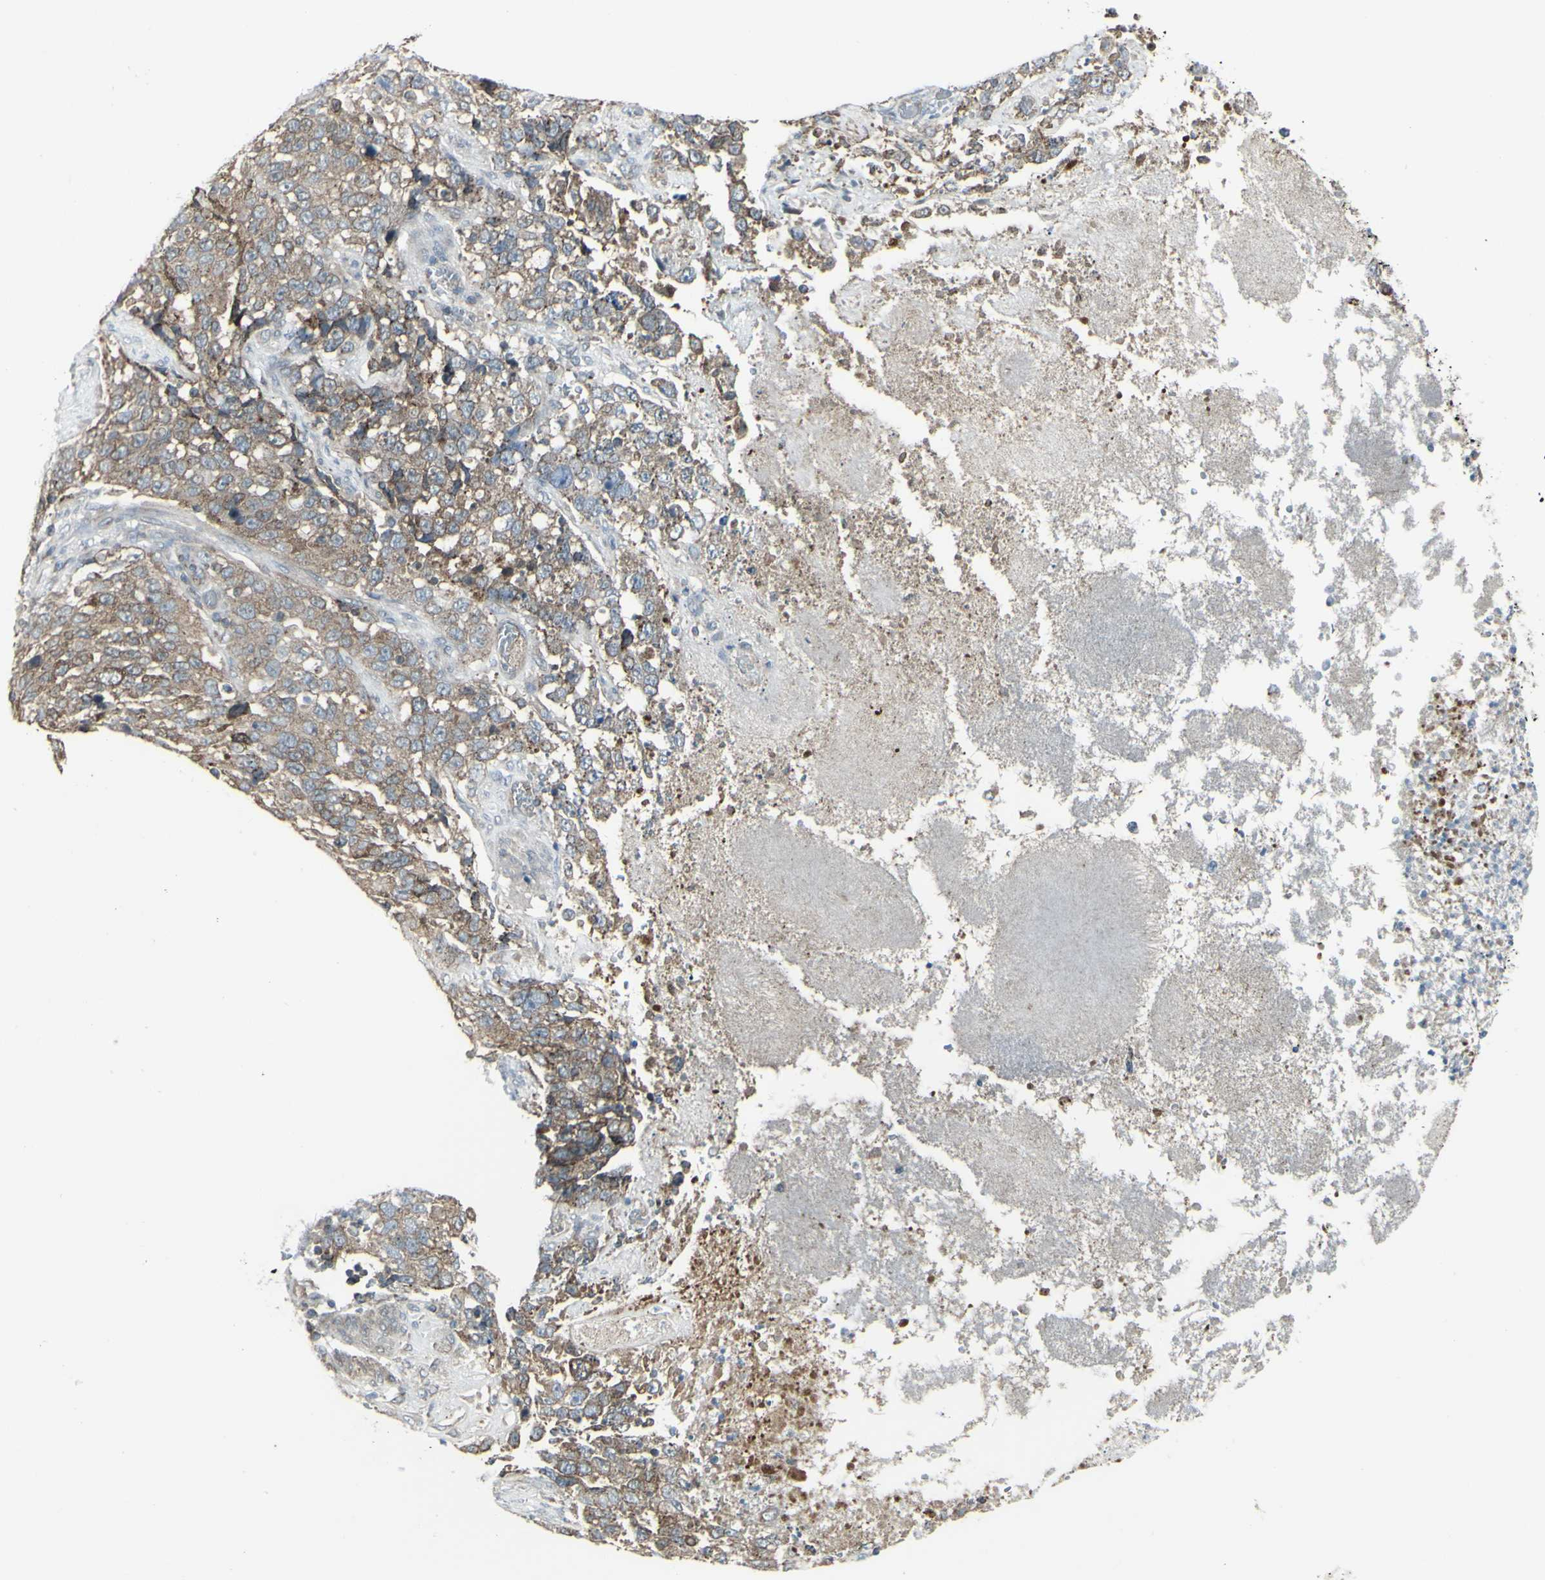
{"staining": {"intensity": "weak", "quantity": ">75%", "location": "cytoplasmic/membranous"}, "tissue": "stomach cancer", "cell_type": "Tumor cells", "image_type": "cancer", "snomed": [{"axis": "morphology", "description": "Normal tissue, NOS"}, {"axis": "morphology", "description": "Adenocarcinoma, NOS"}, {"axis": "topography", "description": "Stomach"}], "caption": "Tumor cells display low levels of weak cytoplasmic/membranous staining in about >75% of cells in adenocarcinoma (stomach).", "gene": "GALNT6", "patient": {"sex": "male", "age": 48}}